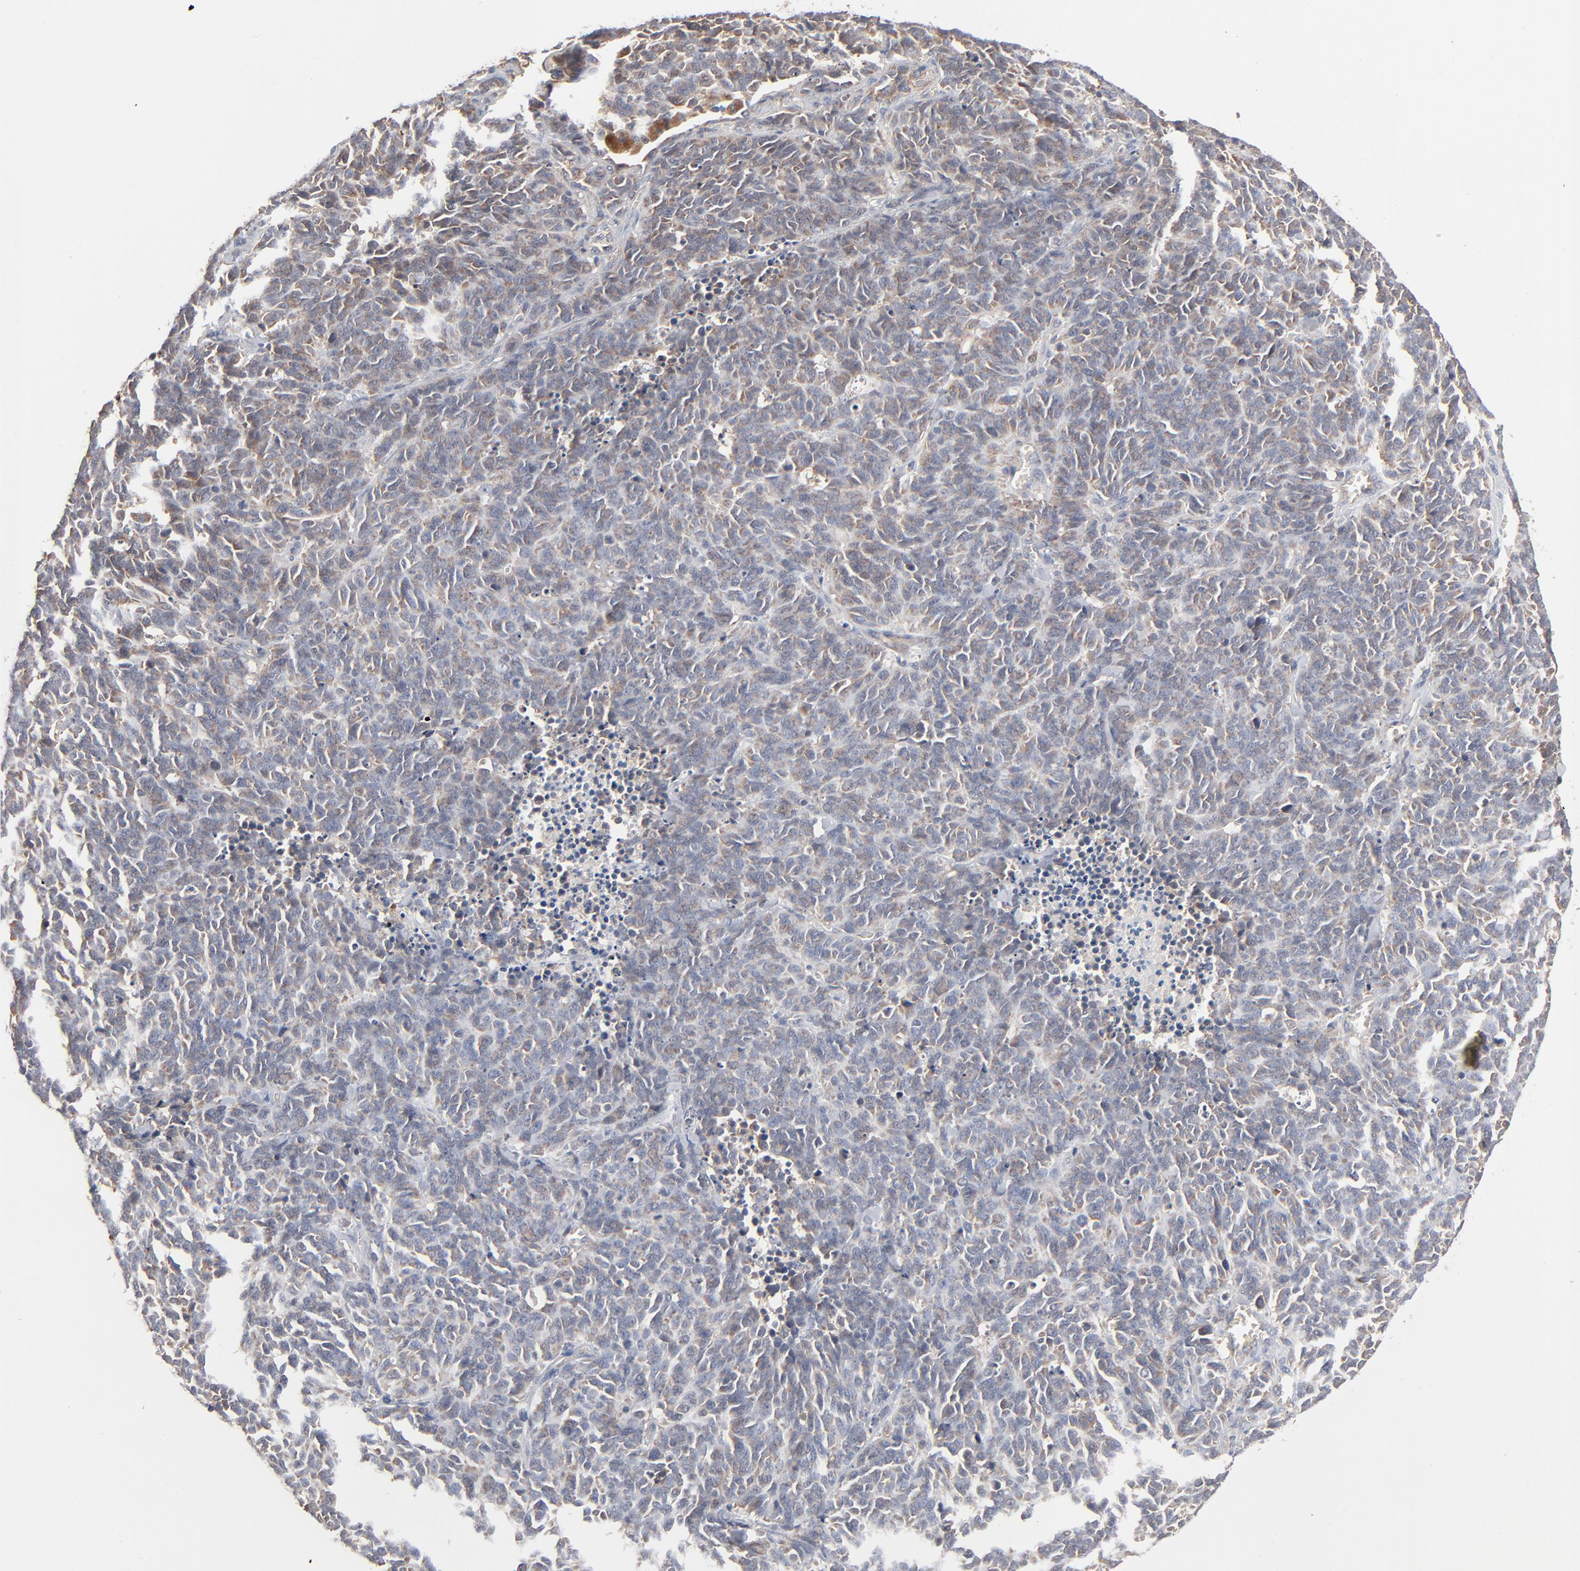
{"staining": {"intensity": "weak", "quantity": "25%-75%", "location": "cytoplasmic/membranous"}, "tissue": "lung cancer", "cell_type": "Tumor cells", "image_type": "cancer", "snomed": [{"axis": "morphology", "description": "Neoplasm, malignant, NOS"}, {"axis": "topography", "description": "Lung"}], "caption": "DAB immunohistochemical staining of lung malignant neoplasm demonstrates weak cytoplasmic/membranous protein positivity in approximately 25%-75% of tumor cells. (DAB (3,3'-diaminobenzidine) IHC with brightfield microscopy, high magnification).", "gene": "ABLIM3", "patient": {"sex": "female", "age": 58}}